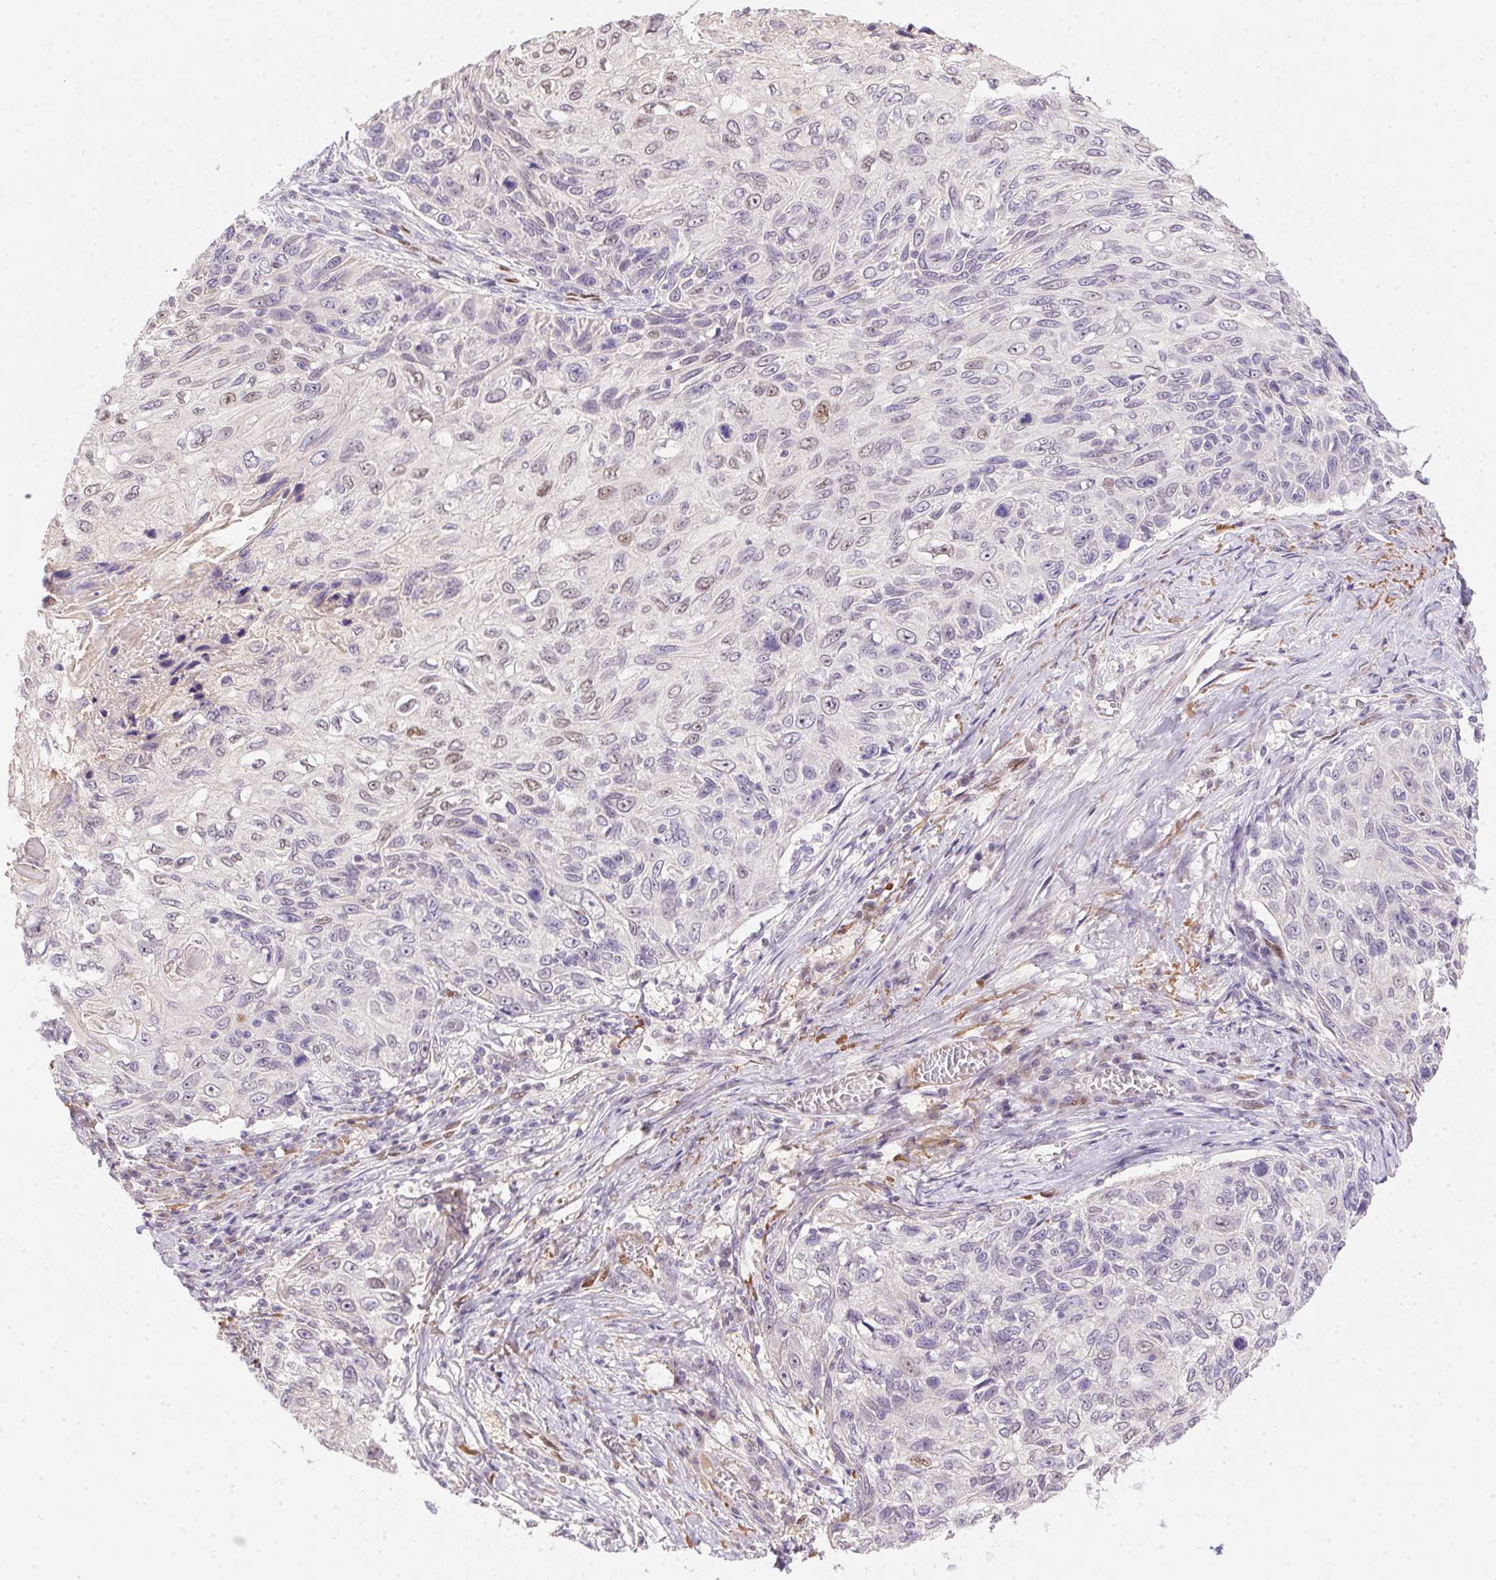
{"staining": {"intensity": "negative", "quantity": "none", "location": "none"}, "tissue": "skin cancer", "cell_type": "Tumor cells", "image_type": "cancer", "snomed": [{"axis": "morphology", "description": "Squamous cell carcinoma, NOS"}, {"axis": "topography", "description": "Skin"}], "caption": "Immunohistochemical staining of human skin cancer reveals no significant expression in tumor cells. The staining is performed using DAB brown chromogen with nuclei counter-stained in using hematoxylin.", "gene": "SP9", "patient": {"sex": "male", "age": 92}}